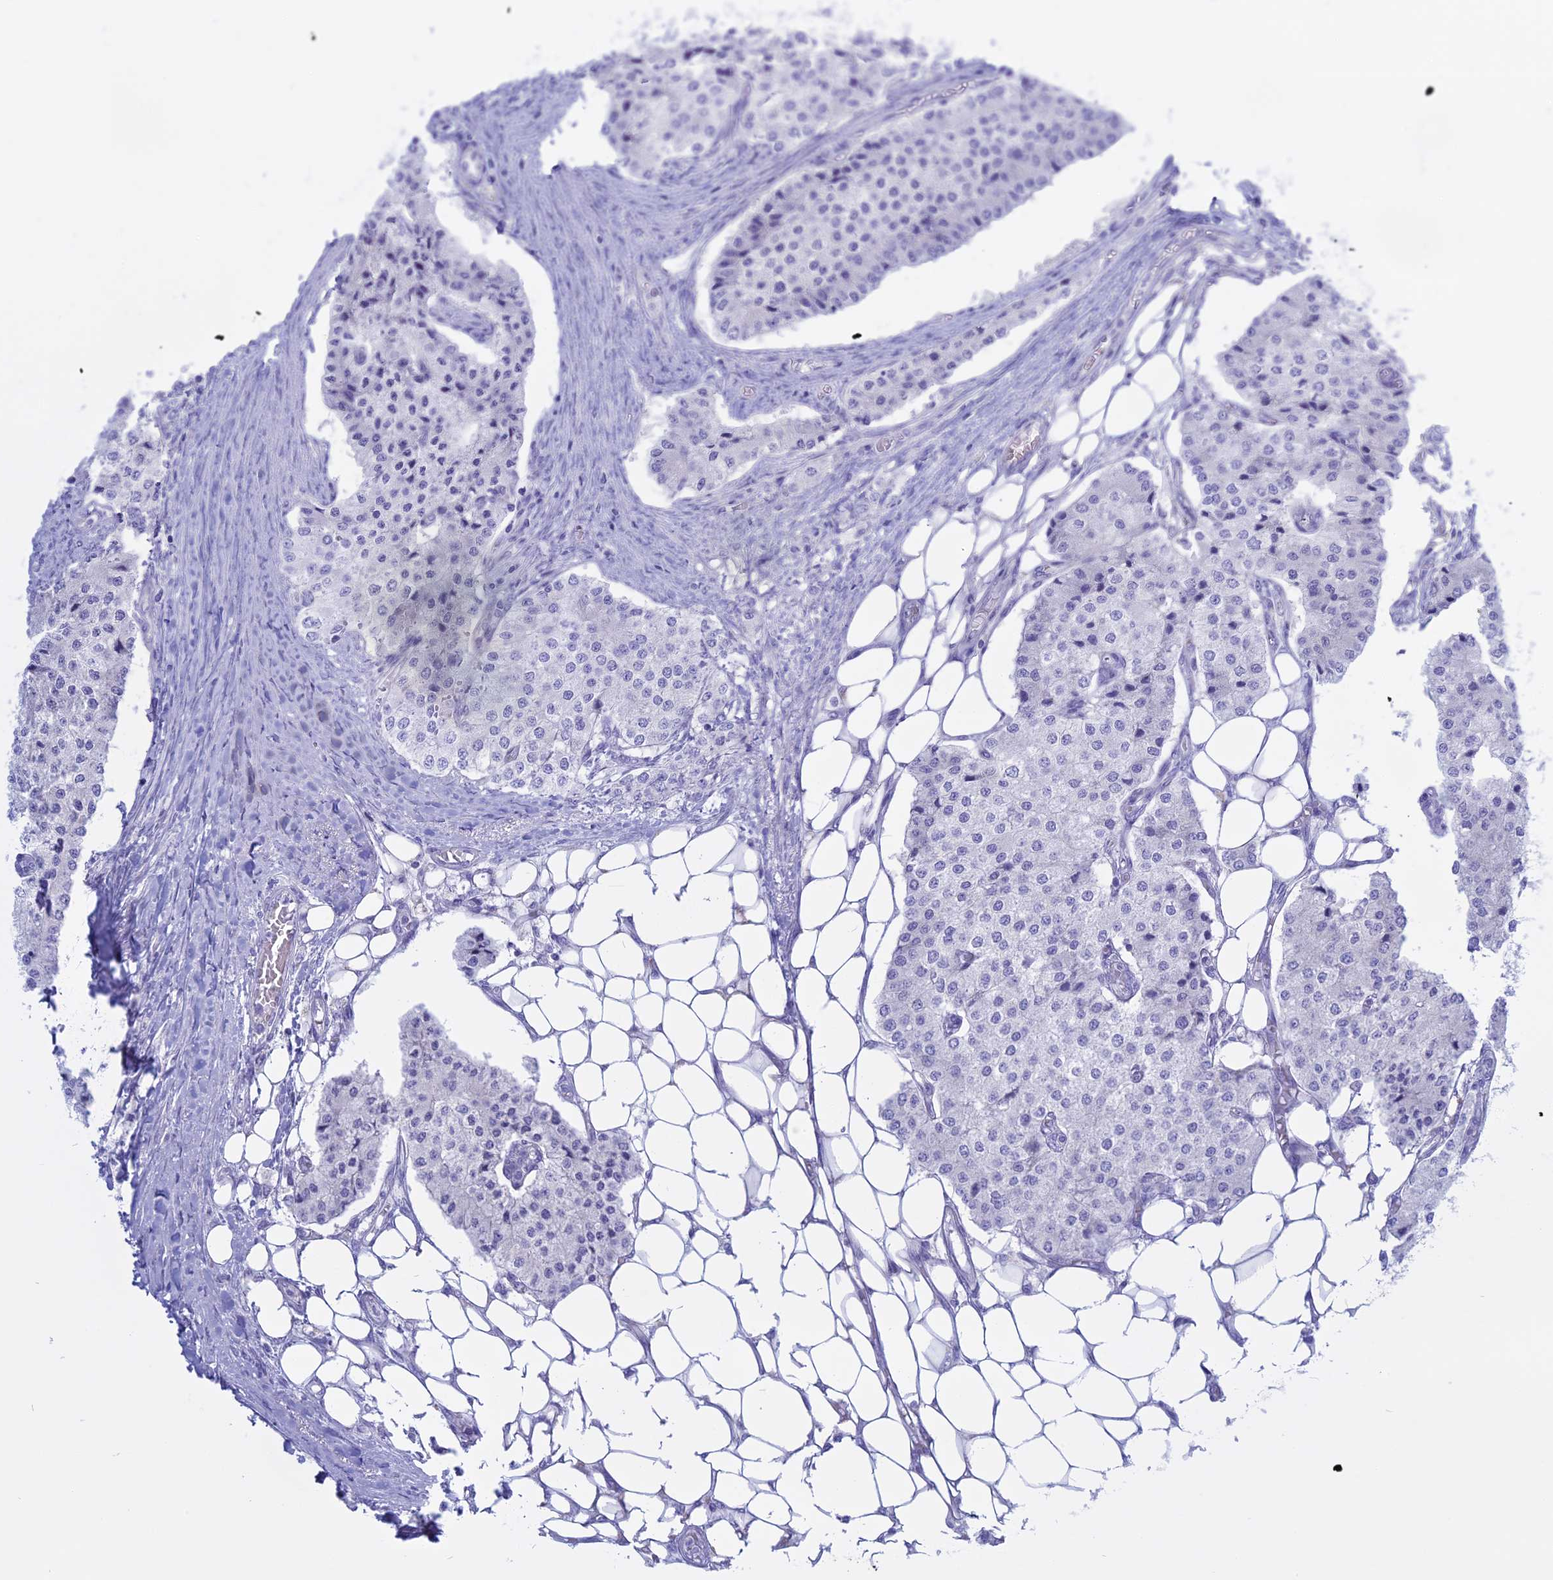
{"staining": {"intensity": "negative", "quantity": "none", "location": "none"}, "tissue": "carcinoid", "cell_type": "Tumor cells", "image_type": "cancer", "snomed": [{"axis": "morphology", "description": "Carcinoid, malignant, NOS"}, {"axis": "topography", "description": "Colon"}], "caption": "A high-resolution photomicrograph shows immunohistochemistry staining of malignant carcinoid, which reveals no significant positivity in tumor cells.", "gene": "AHCYL1", "patient": {"sex": "female", "age": 52}}